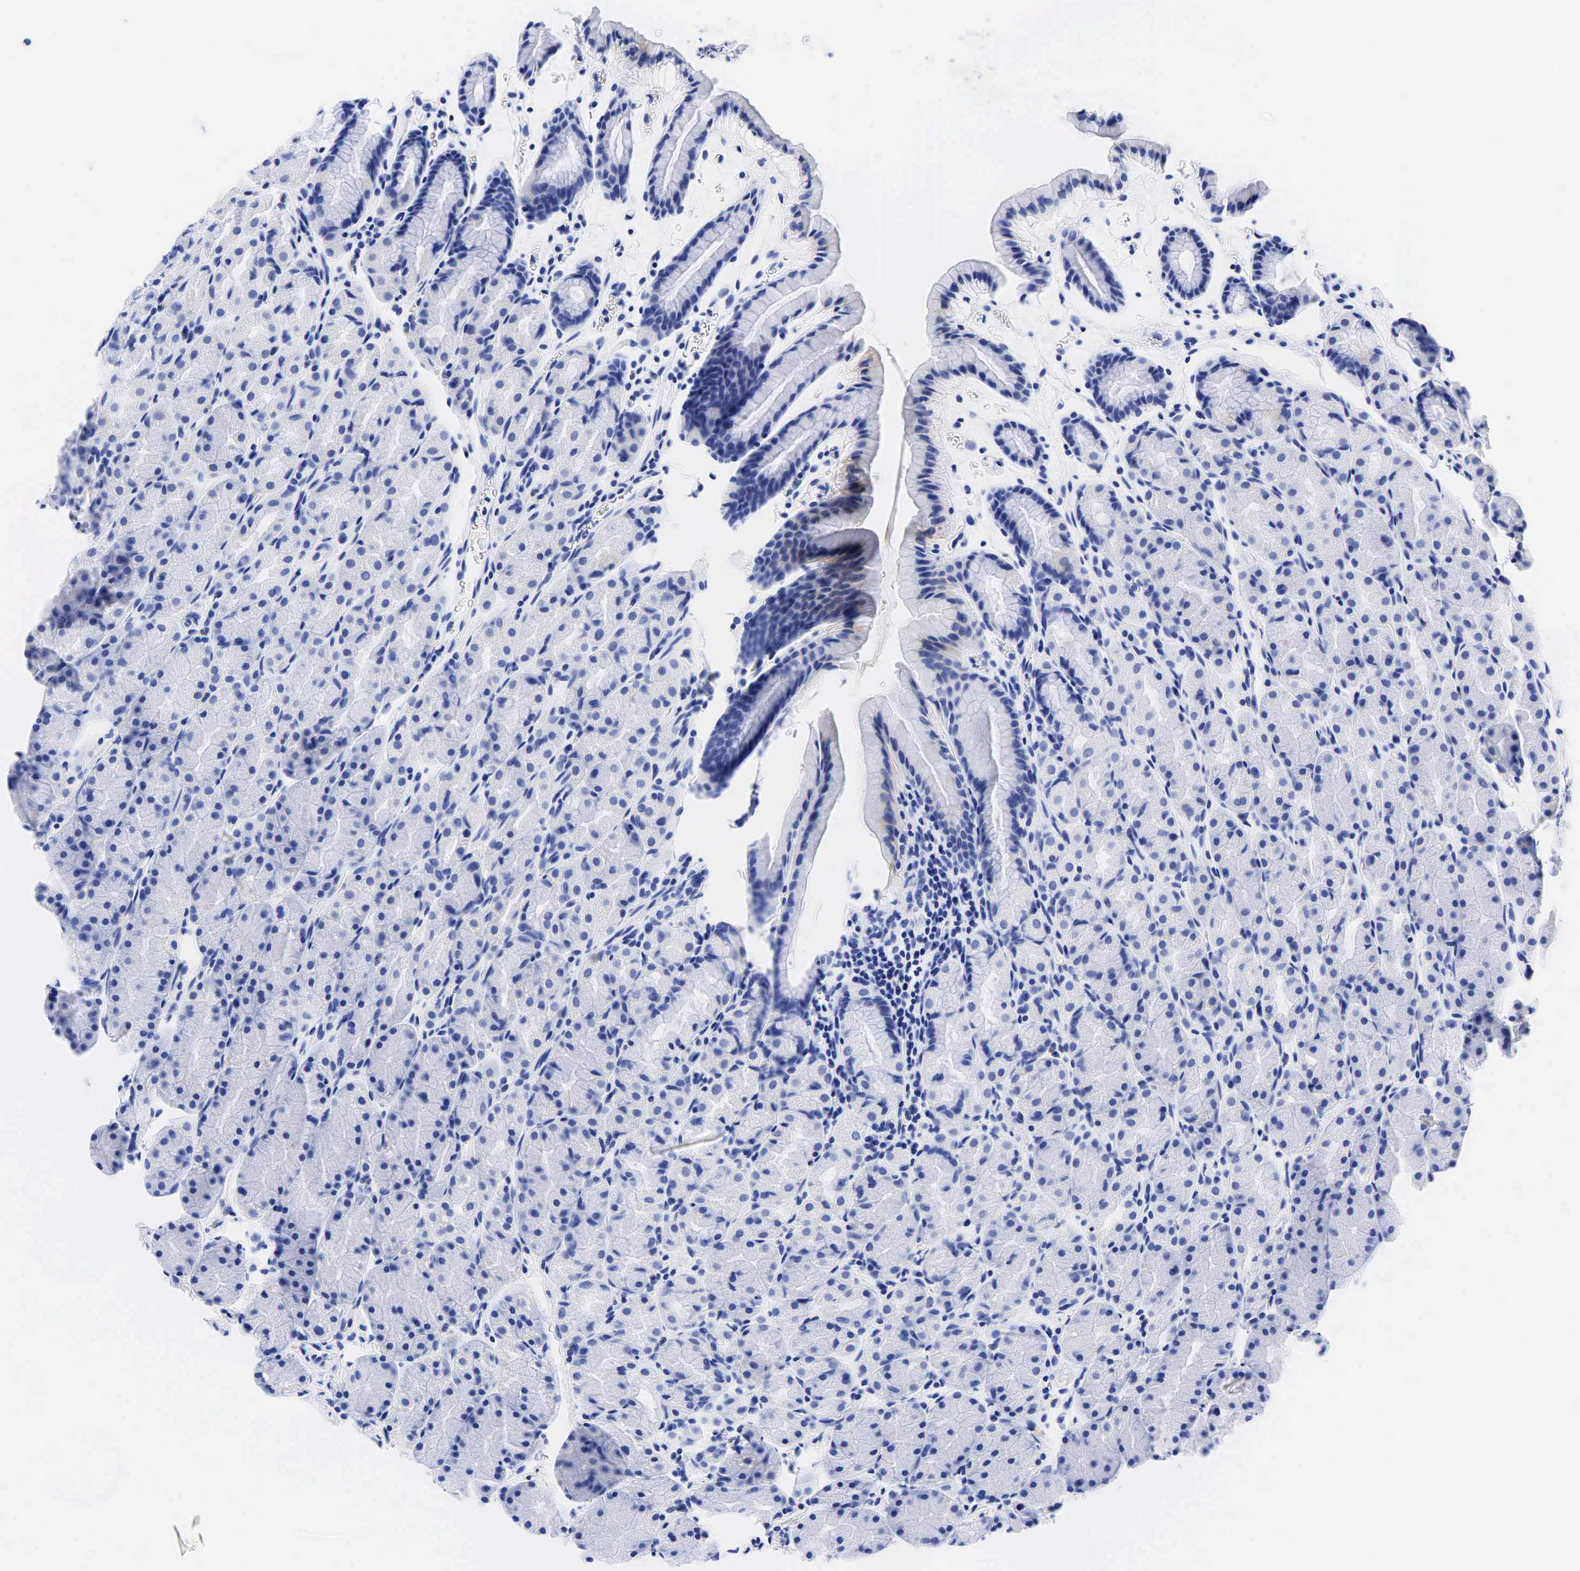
{"staining": {"intensity": "weak", "quantity": "<25%", "location": "cytoplasmic/membranous"}, "tissue": "stomach", "cell_type": "Glandular cells", "image_type": "normal", "snomed": [{"axis": "morphology", "description": "Adenocarcinoma, NOS"}, {"axis": "topography", "description": "Stomach, upper"}], "caption": "This is an immunohistochemistry (IHC) photomicrograph of benign stomach. There is no staining in glandular cells.", "gene": "CEACAM5", "patient": {"sex": "male", "age": 47}}